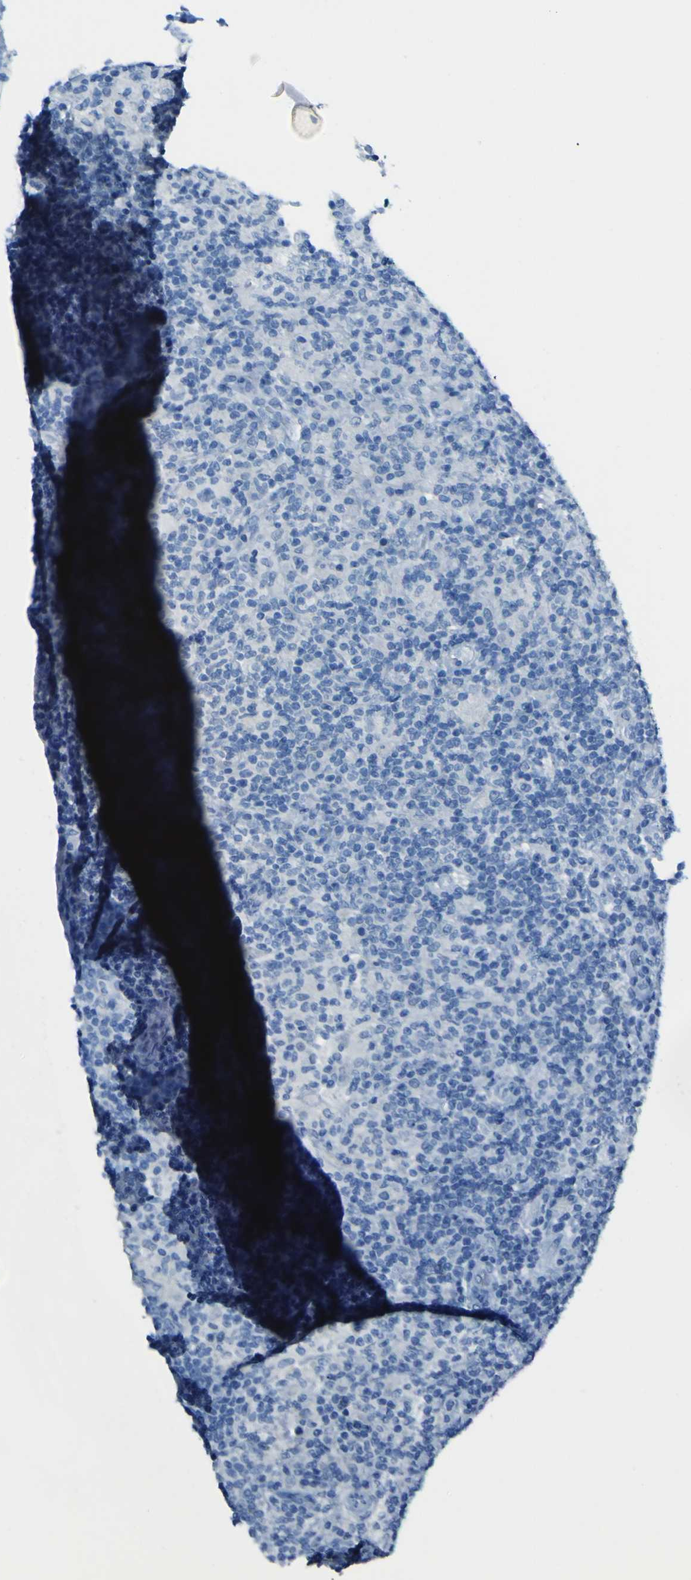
{"staining": {"intensity": "negative", "quantity": "none", "location": "none"}, "tissue": "lymphoma", "cell_type": "Tumor cells", "image_type": "cancer", "snomed": [{"axis": "morphology", "description": "Hodgkin's disease, NOS"}, {"axis": "topography", "description": "Lymph node"}], "caption": "The immunohistochemistry image has no significant expression in tumor cells of Hodgkin's disease tissue.", "gene": "PHKG1", "patient": {"sex": "male", "age": 70}}